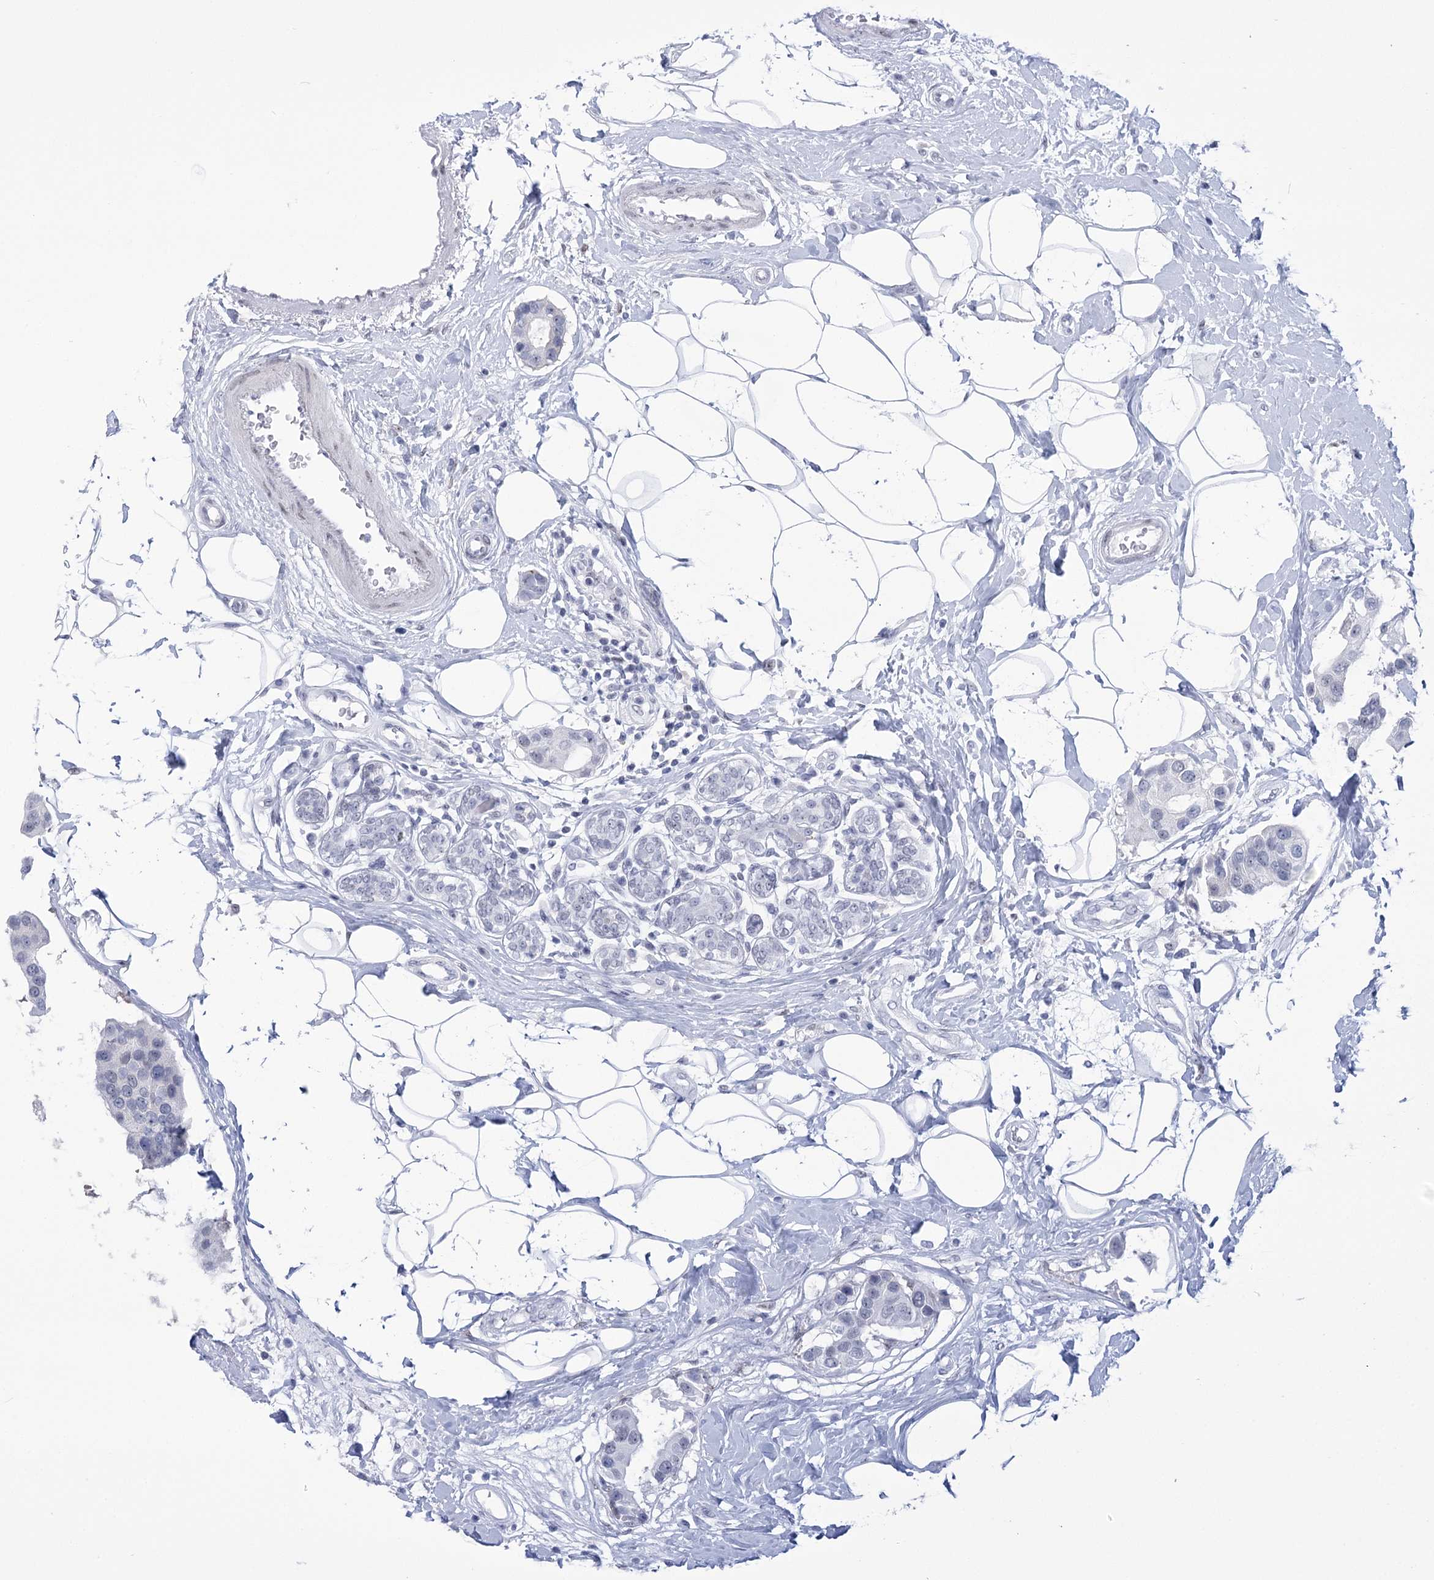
{"staining": {"intensity": "negative", "quantity": "none", "location": "none"}, "tissue": "breast cancer", "cell_type": "Tumor cells", "image_type": "cancer", "snomed": [{"axis": "morphology", "description": "Normal tissue, NOS"}, {"axis": "morphology", "description": "Duct carcinoma"}, {"axis": "topography", "description": "Breast"}], "caption": "Immunohistochemical staining of infiltrating ductal carcinoma (breast) exhibits no significant staining in tumor cells.", "gene": "HORMAD1", "patient": {"sex": "female", "age": 39}}